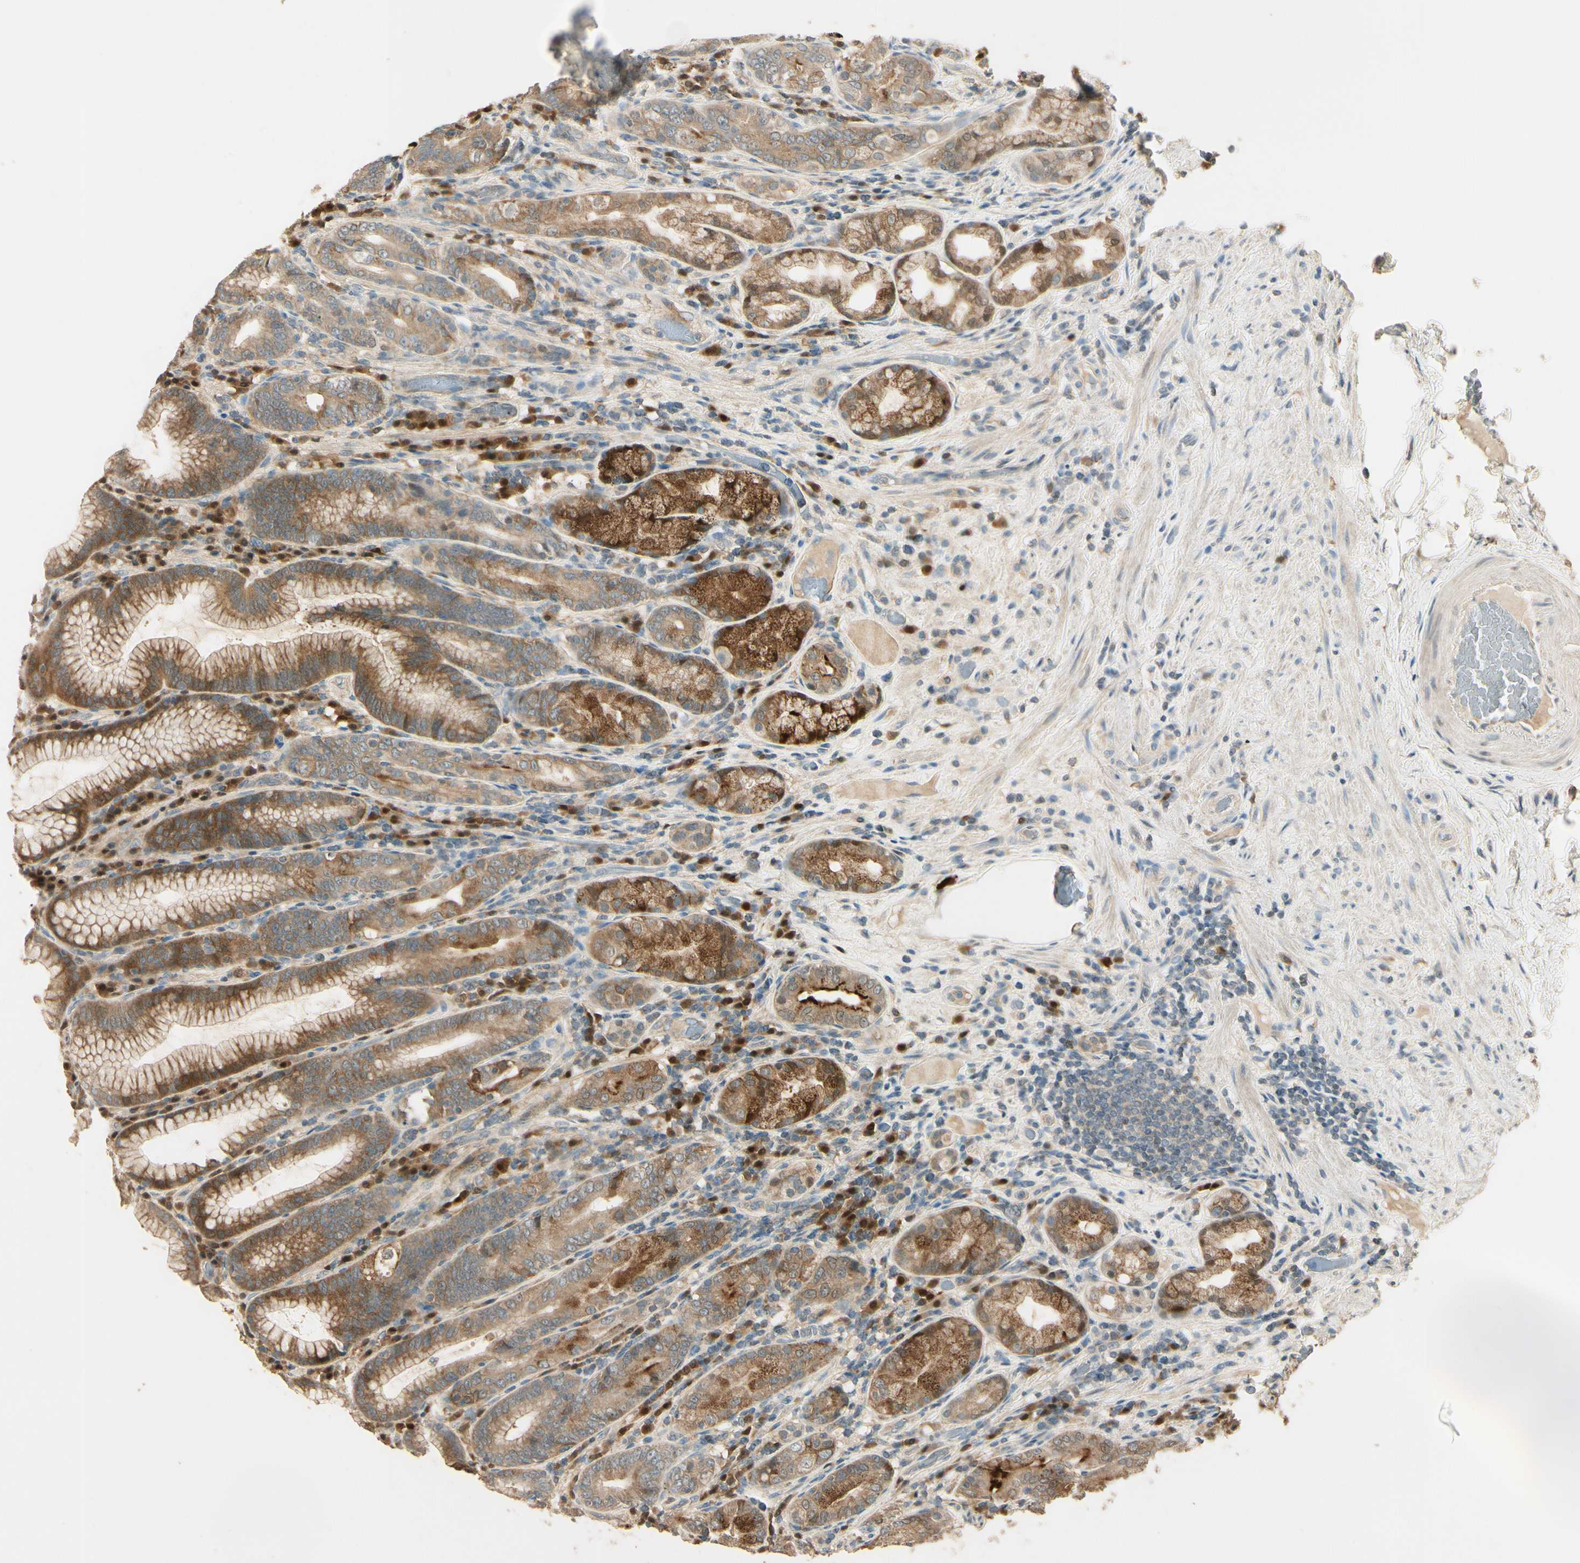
{"staining": {"intensity": "moderate", "quantity": ">75%", "location": "cytoplasmic/membranous,nuclear"}, "tissue": "stomach", "cell_type": "Glandular cells", "image_type": "normal", "snomed": [{"axis": "morphology", "description": "Normal tissue, NOS"}, {"axis": "topography", "description": "Stomach, lower"}], "caption": "Normal stomach reveals moderate cytoplasmic/membranous,nuclear expression in about >75% of glandular cells.", "gene": "PLXNA1", "patient": {"sex": "female", "age": 76}}